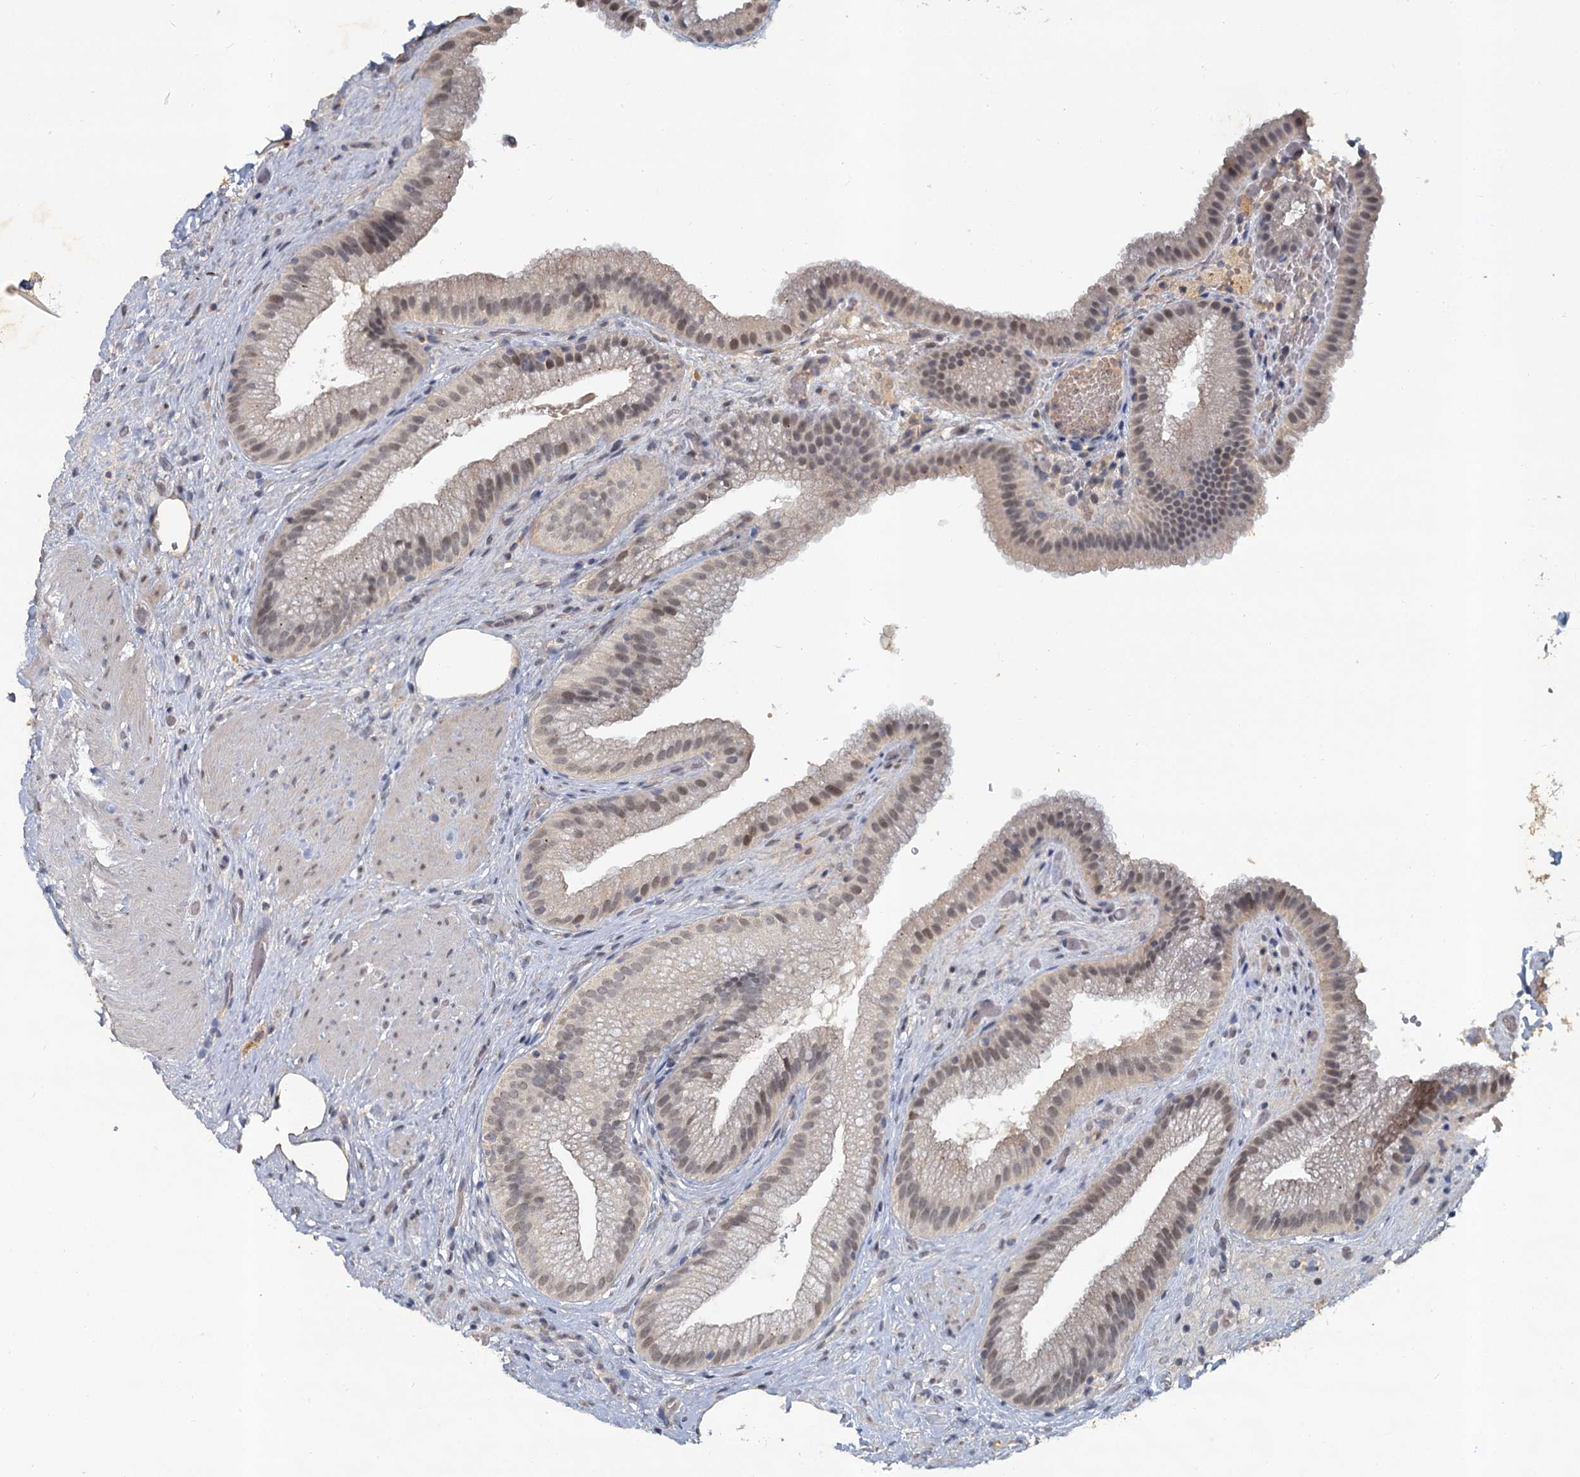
{"staining": {"intensity": "weak", "quantity": "<25%", "location": "nuclear"}, "tissue": "gallbladder", "cell_type": "Glandular cells", "image_type": "normal", "snomed": [{"axis": "morphology", "description": "Normal tissue, NOS"}, {"axis": "morphology", "description": "Inflammation, NOS"}, {"axis": "topography", "description": "Gallbladder"}], "caption": "An IHC histopathology image of unremarkable gallbladder is shown. There is no staining in glandular cells of gallbladder.", "gene": "MUCL1", "patient": {"sex": "male", "age": 51}}